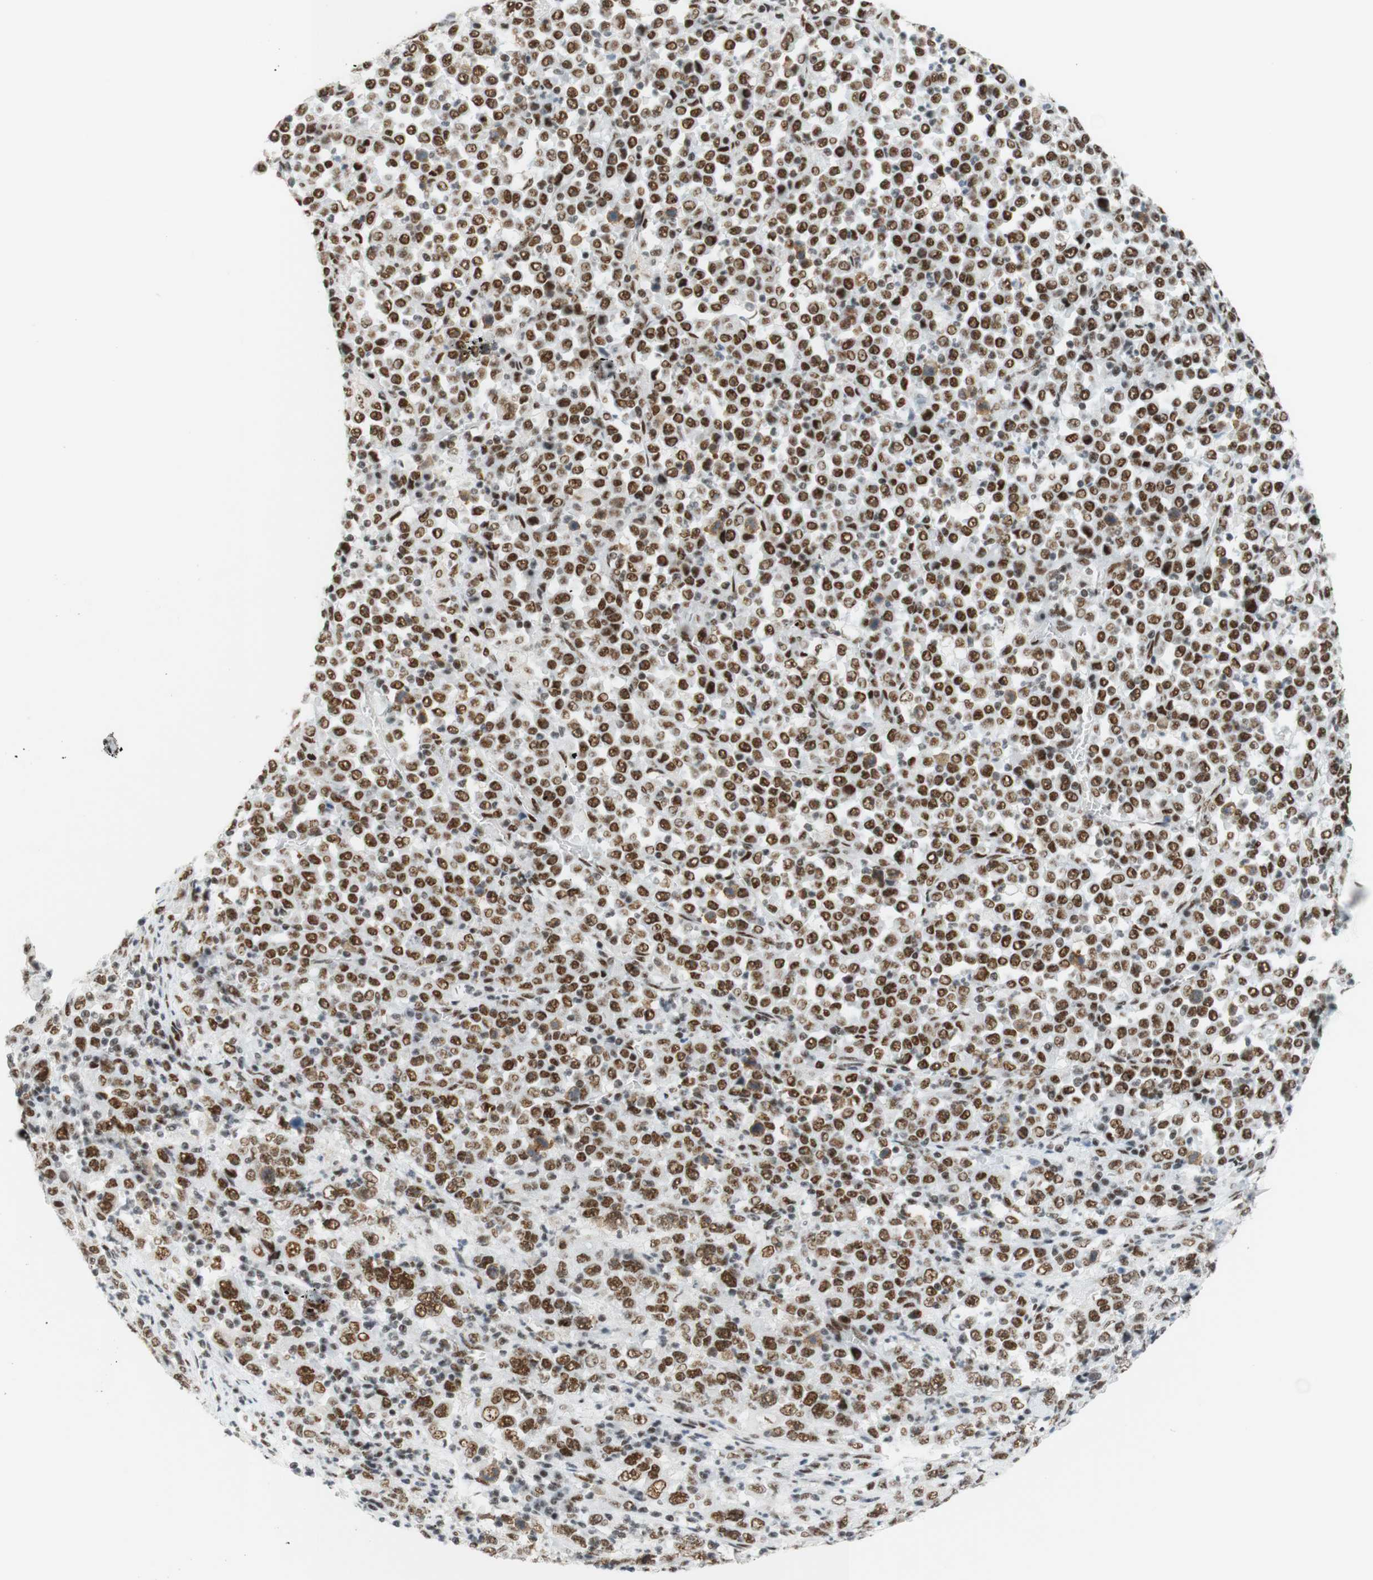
{"staining": {"intensity": "strong", "quantity": ">75%", "location": "nuclear"}, "tissue": "stomach cancer", "cell_type": "Tumor cells", "image_type": "cancer", "snomed": [{"axis": "morphology", "description": "Normal tissue, NOS"}, {"axis": "morphology", "description": "Adenocarcinoma, NOS"}, {"axis": "topography", "description": "Stomach, upper"}, {"axis": "topography", "description": "Stomach"}], "caption": "Adenocarcinoma (stomach) was stained to show a protein in brown. There is high levels of strong nuclear expression in approximately >75% of tumor cells.", "gene": "RNF20", "patient": {"sex": "male", "age": 59}}